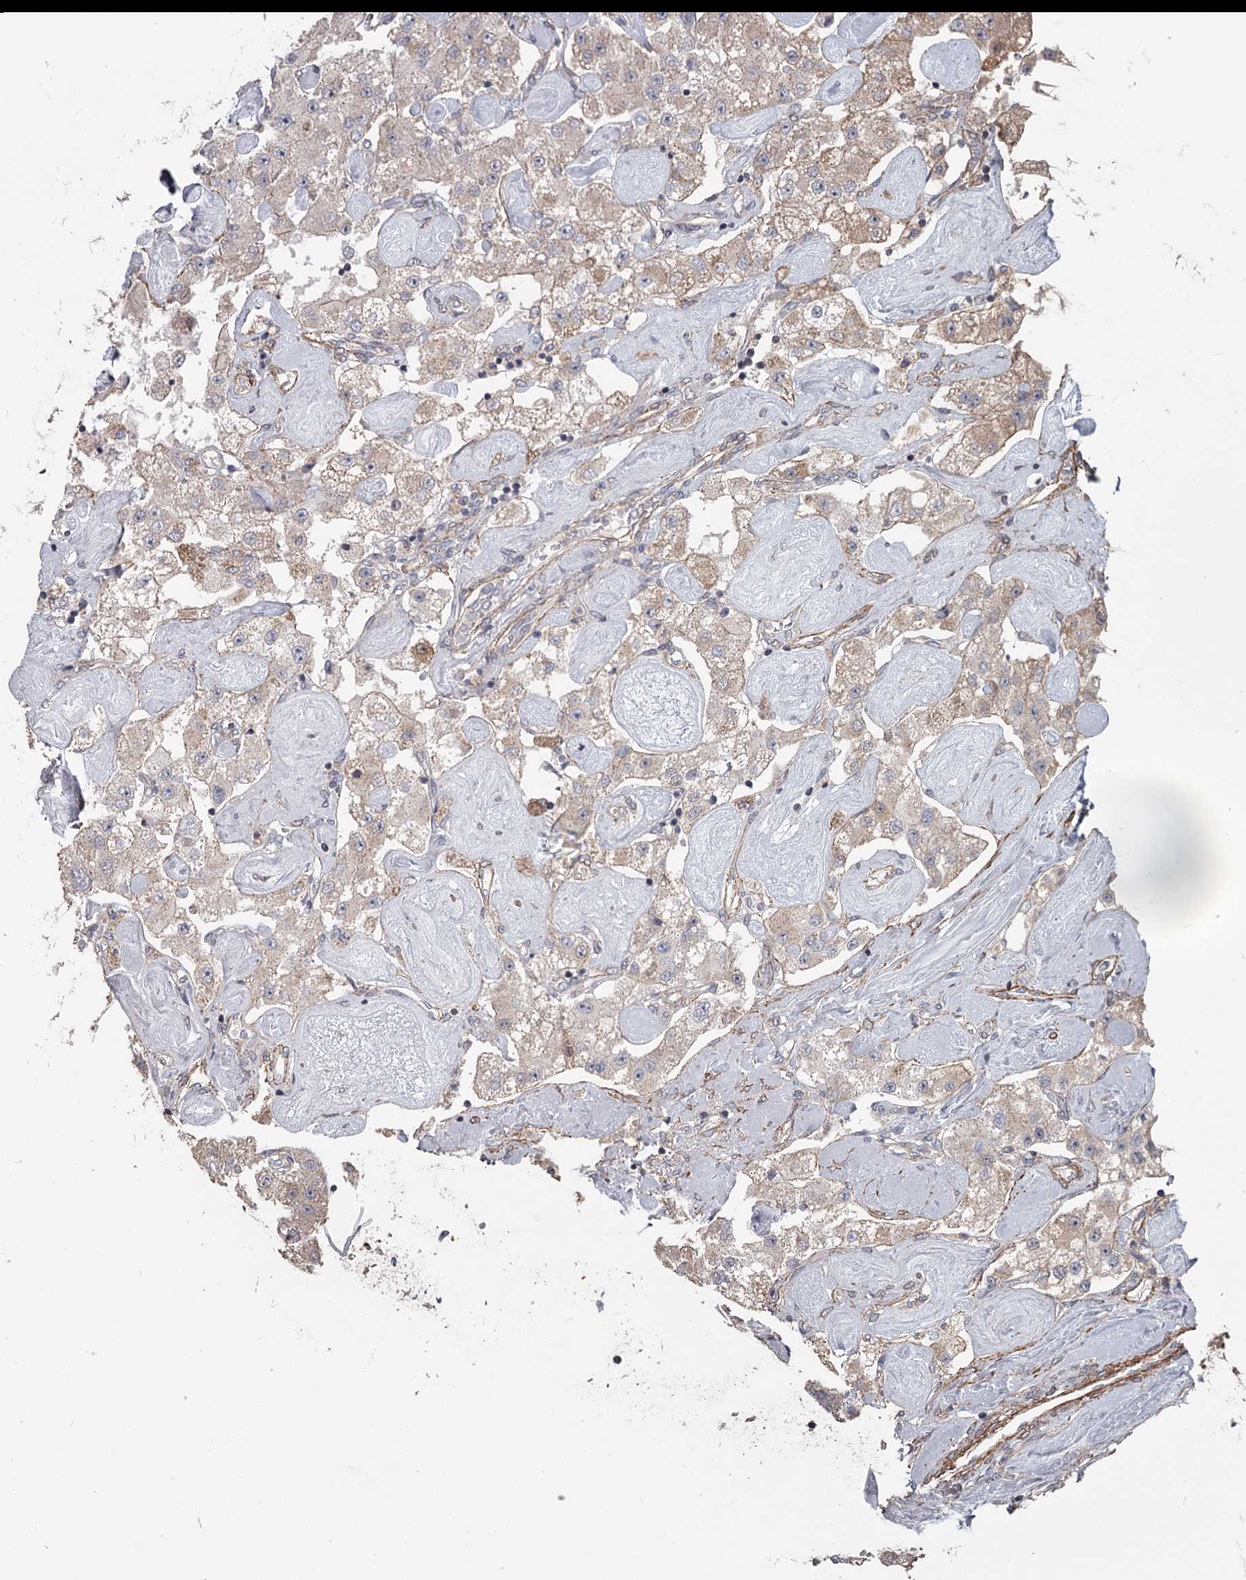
{"staining": {"intensity": "weak", "quantity": ">75%", "location": "cytoplasmic/membranous"}, "tissue": "carcinoid", "cell_type": "Tumor cells", "image_type": "cancer", "snomed": [{"axis": "morphology", "description": "Carcinoid, malignant, NOS"}, {"axis": "topography", "description": "Pancreas"}], "caption": "DAB (3,3'-diaminobenzidine) immunohistochemical staining of human carcinoid reveals weak cytoplasmic/membranous protein expression in about >75% of tumor cells. Immunohistochemistry (ihc) stains the protein of interest in brown and the nuclei are stained blue.", "gene": "DHRS9", "patient": {"sex": "male", "age": 41}}